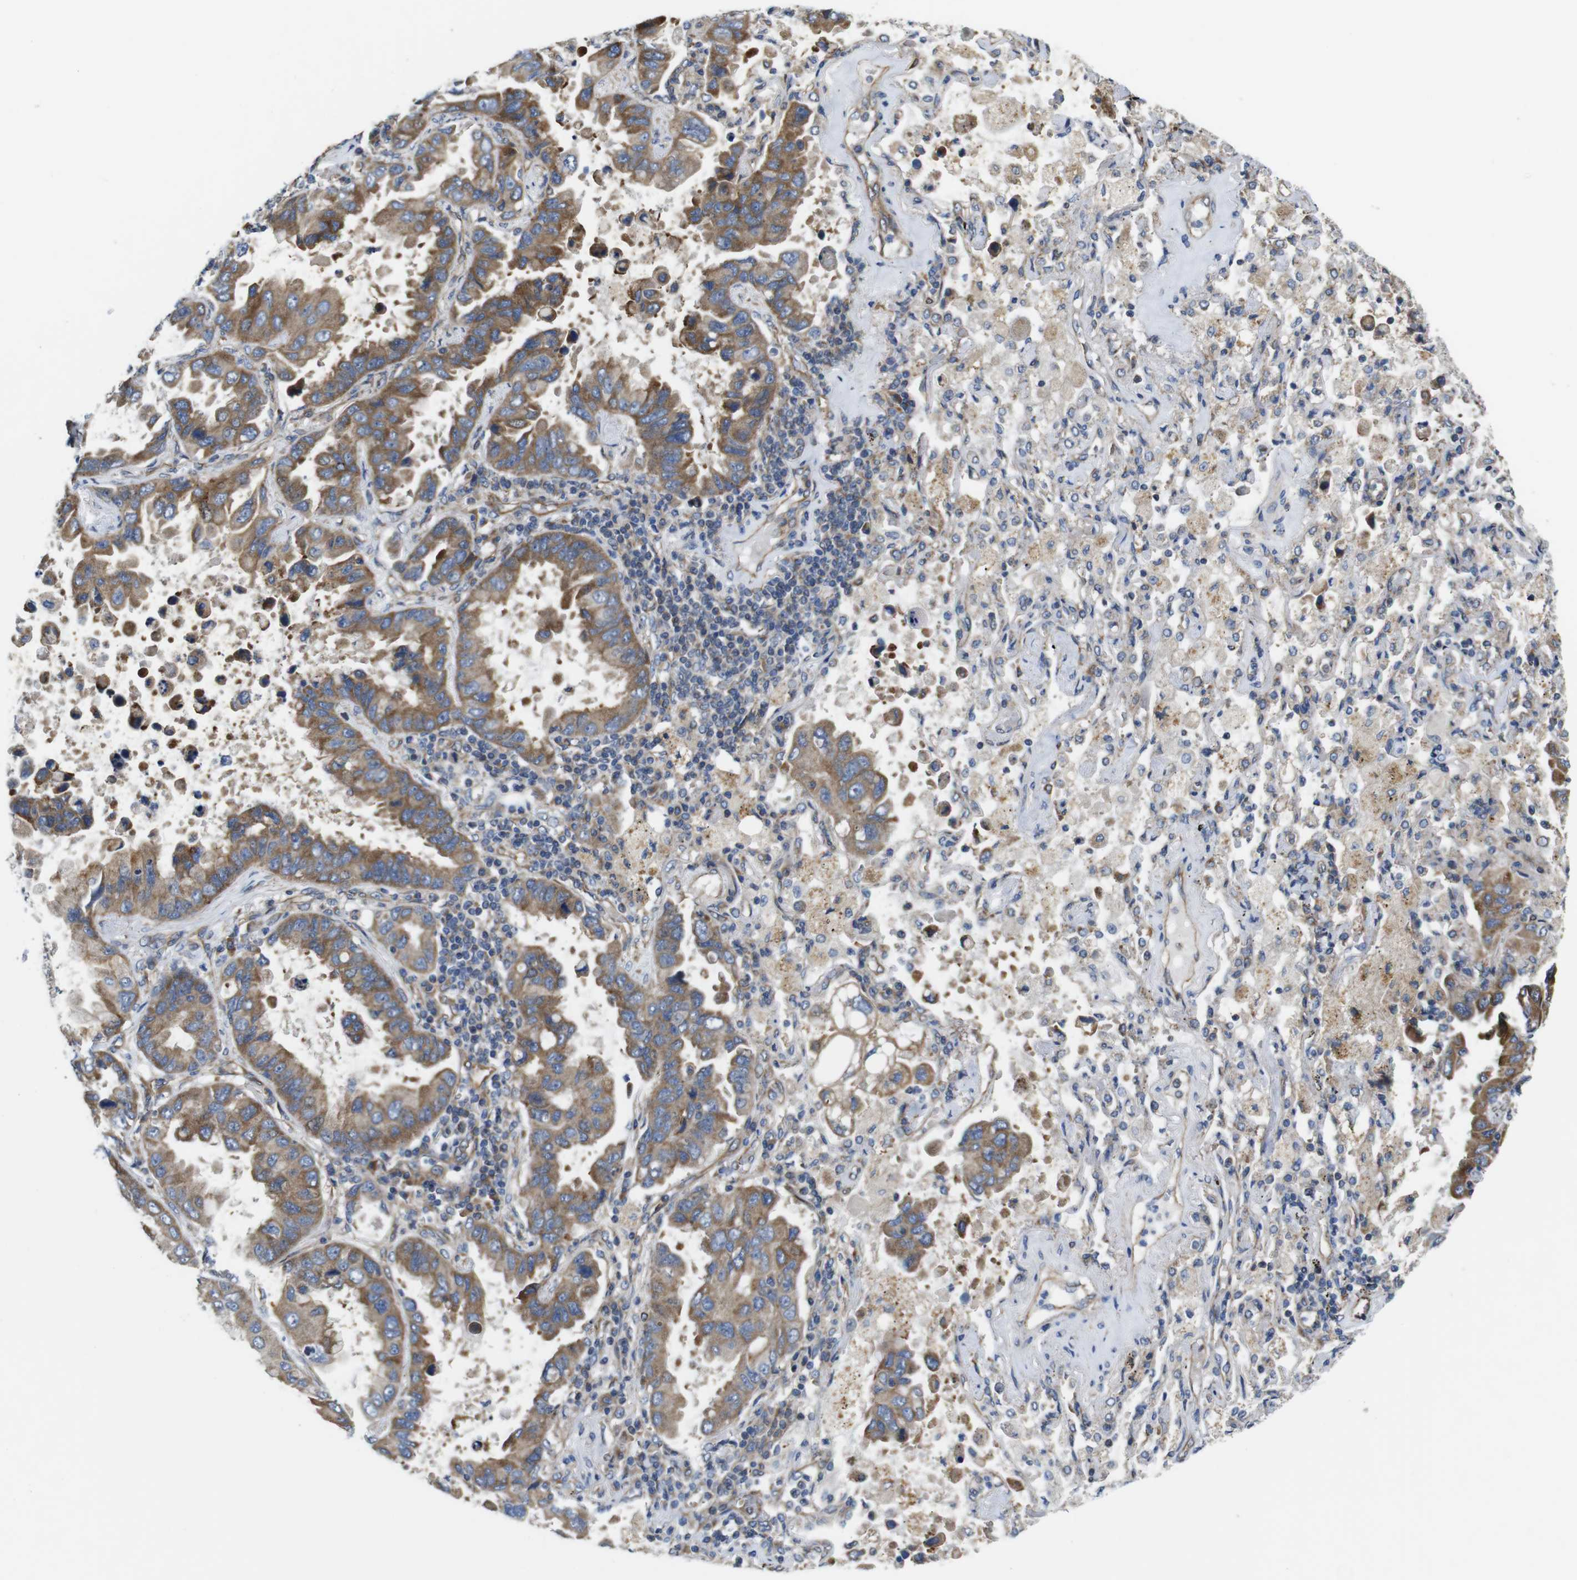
{"staining": {"intensity": "moderate", "quantity": ">75%", "location": "cytoplasmic/membranous"}, "tissue": "lung cancer", "cell_type": "Tumor cells", "image_type": "cancer", "snomed": [{"axis": "morphology", "description": "Adenocarcinoma, NOS"}, {"axis": "topography", "description": "Lung"}], "caption": "Tumor cells demonstrate medium levels of moderate cytoplasmic/membranous expression in approximately >75% of cells in lung cancer.", "gene": "POMK", "patient": {"sex": "male", "age": 64}}